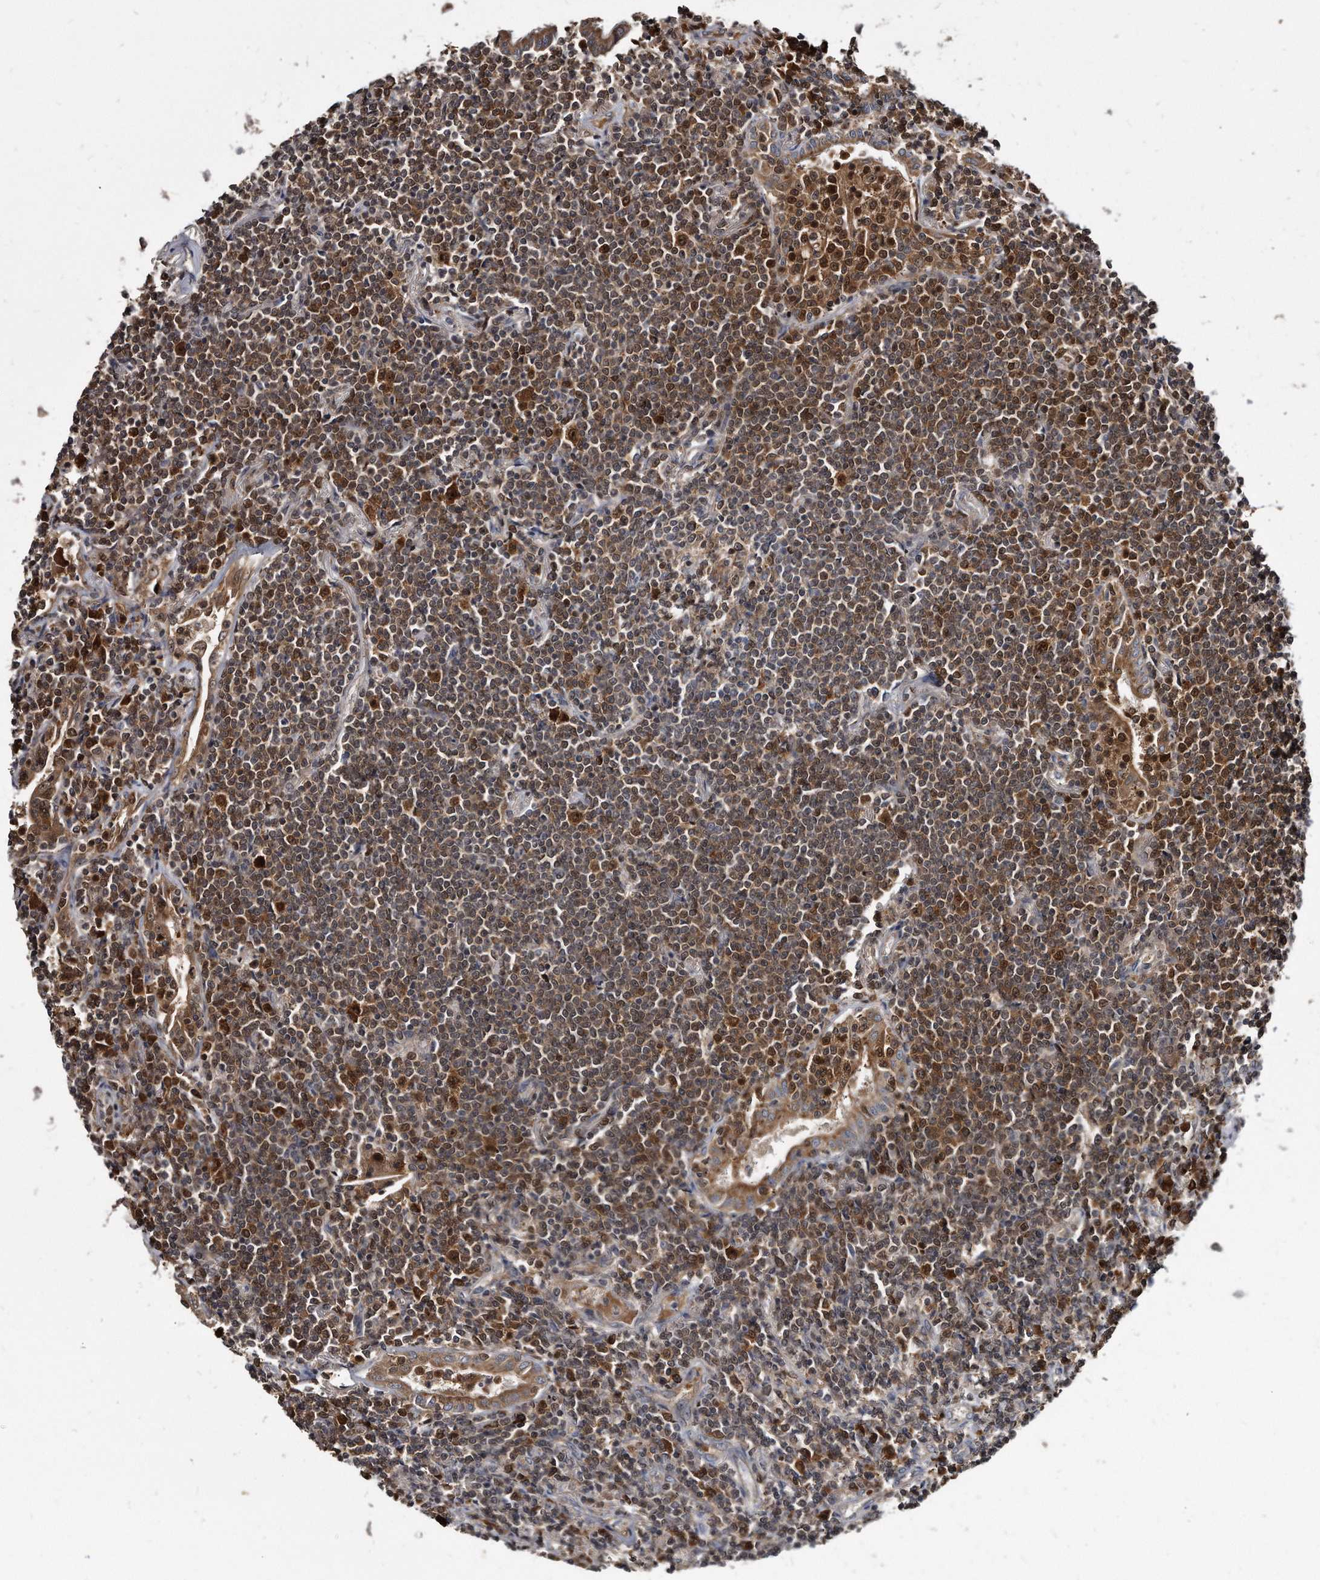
{"staining": {"intensity": "moderate", "quantity": ">75%", "location": "cytoplasmic/membranous"}, "tissue": "lymphoma", "cell_type": "Tumor cells", "image_type": "cancer", "snomed": [{"axis": "morphology", "description": "Malignant lymphoma, non-Hodgkin's type, Low grade"}, {"axis": "topography", "description": "Lung"}], "caption": "Immunohistochemistry image of neoplastic tissue: human low-grade malignant lymphoma, non-Hodgkin's type stained using IHC exhibits medium levels of moderate protein expression localized specifically in the cytoplasmic/membranous of tumor cells, appearing as a cytoplasmic/membranous brown color.", "gene": "FAM136A", "patient": {"sex": "female", "age": 71}}